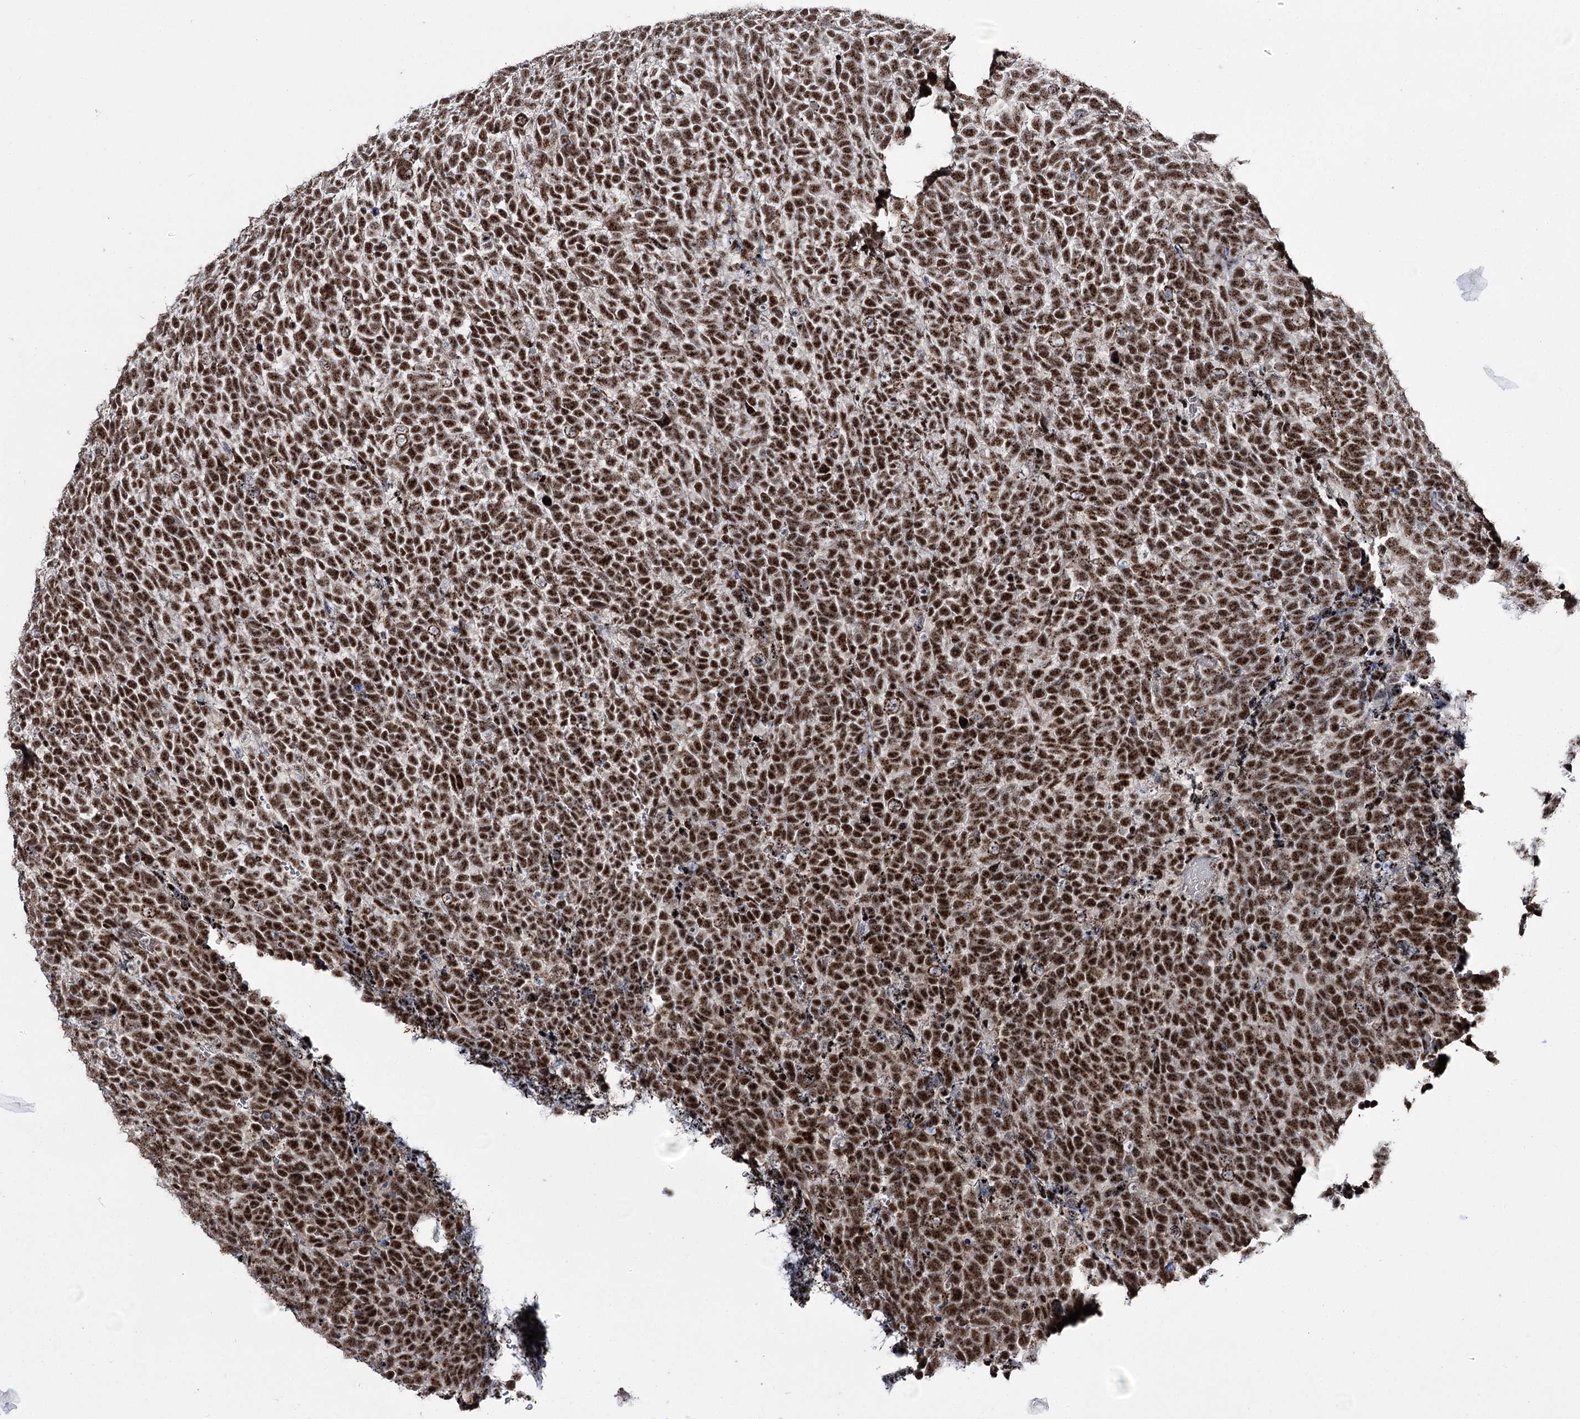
{"staining": {"intensity": "strong", "quantity": ">75%", "location": "nuclear"}, "tissue": "urothelial cancer", "cell_type": "Tumor cells", "image_type": "cancer", "snomed": [{"axis": "morphology", "description": "Urothelial carcinoma, High grade"}, {"axis": "topography", "description": "Urinary bladder"}], "caption": "Immunohistochemistry micrograph of human urothelial cancer stained for a protein (brown), which exhibits high levels of strong nuclear positivity in approximately >75% of tumor cells.", "gene": "PRPF40A", "patient": {"sex": "female", "age": 82}}